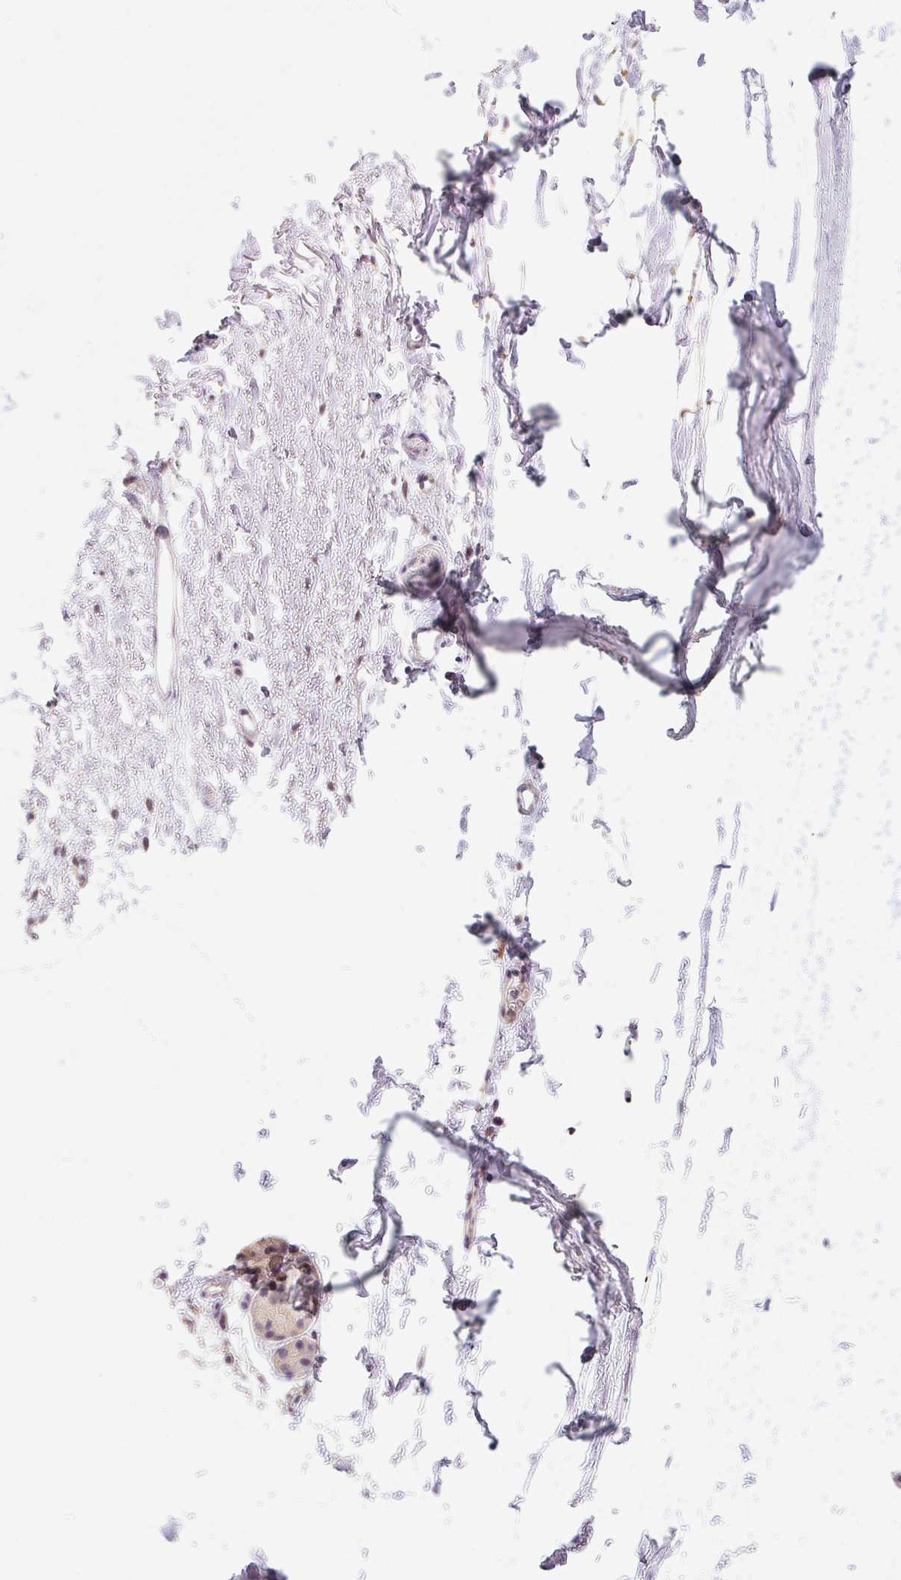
{"staining": {"intensity": "negative", "quantity": "none", "location": "none"}, "tissue": "soft tissue", "cell_type": "Fibroblasts", "image_type": "normal", "snomed": [{"axis": "morphology", "description": "Normal tissue, NOS"}, {"axis": "topography", "description": "Cartilage tissue"}, {"axis": "topography", "description": "Nasopharynx"}], "caption": "The histopathology image demonstrates no significant expression in fibroblasts of soft tissue.", "gene": "PLA2G4A", "patient": {"sex": "male", "age": 56}}